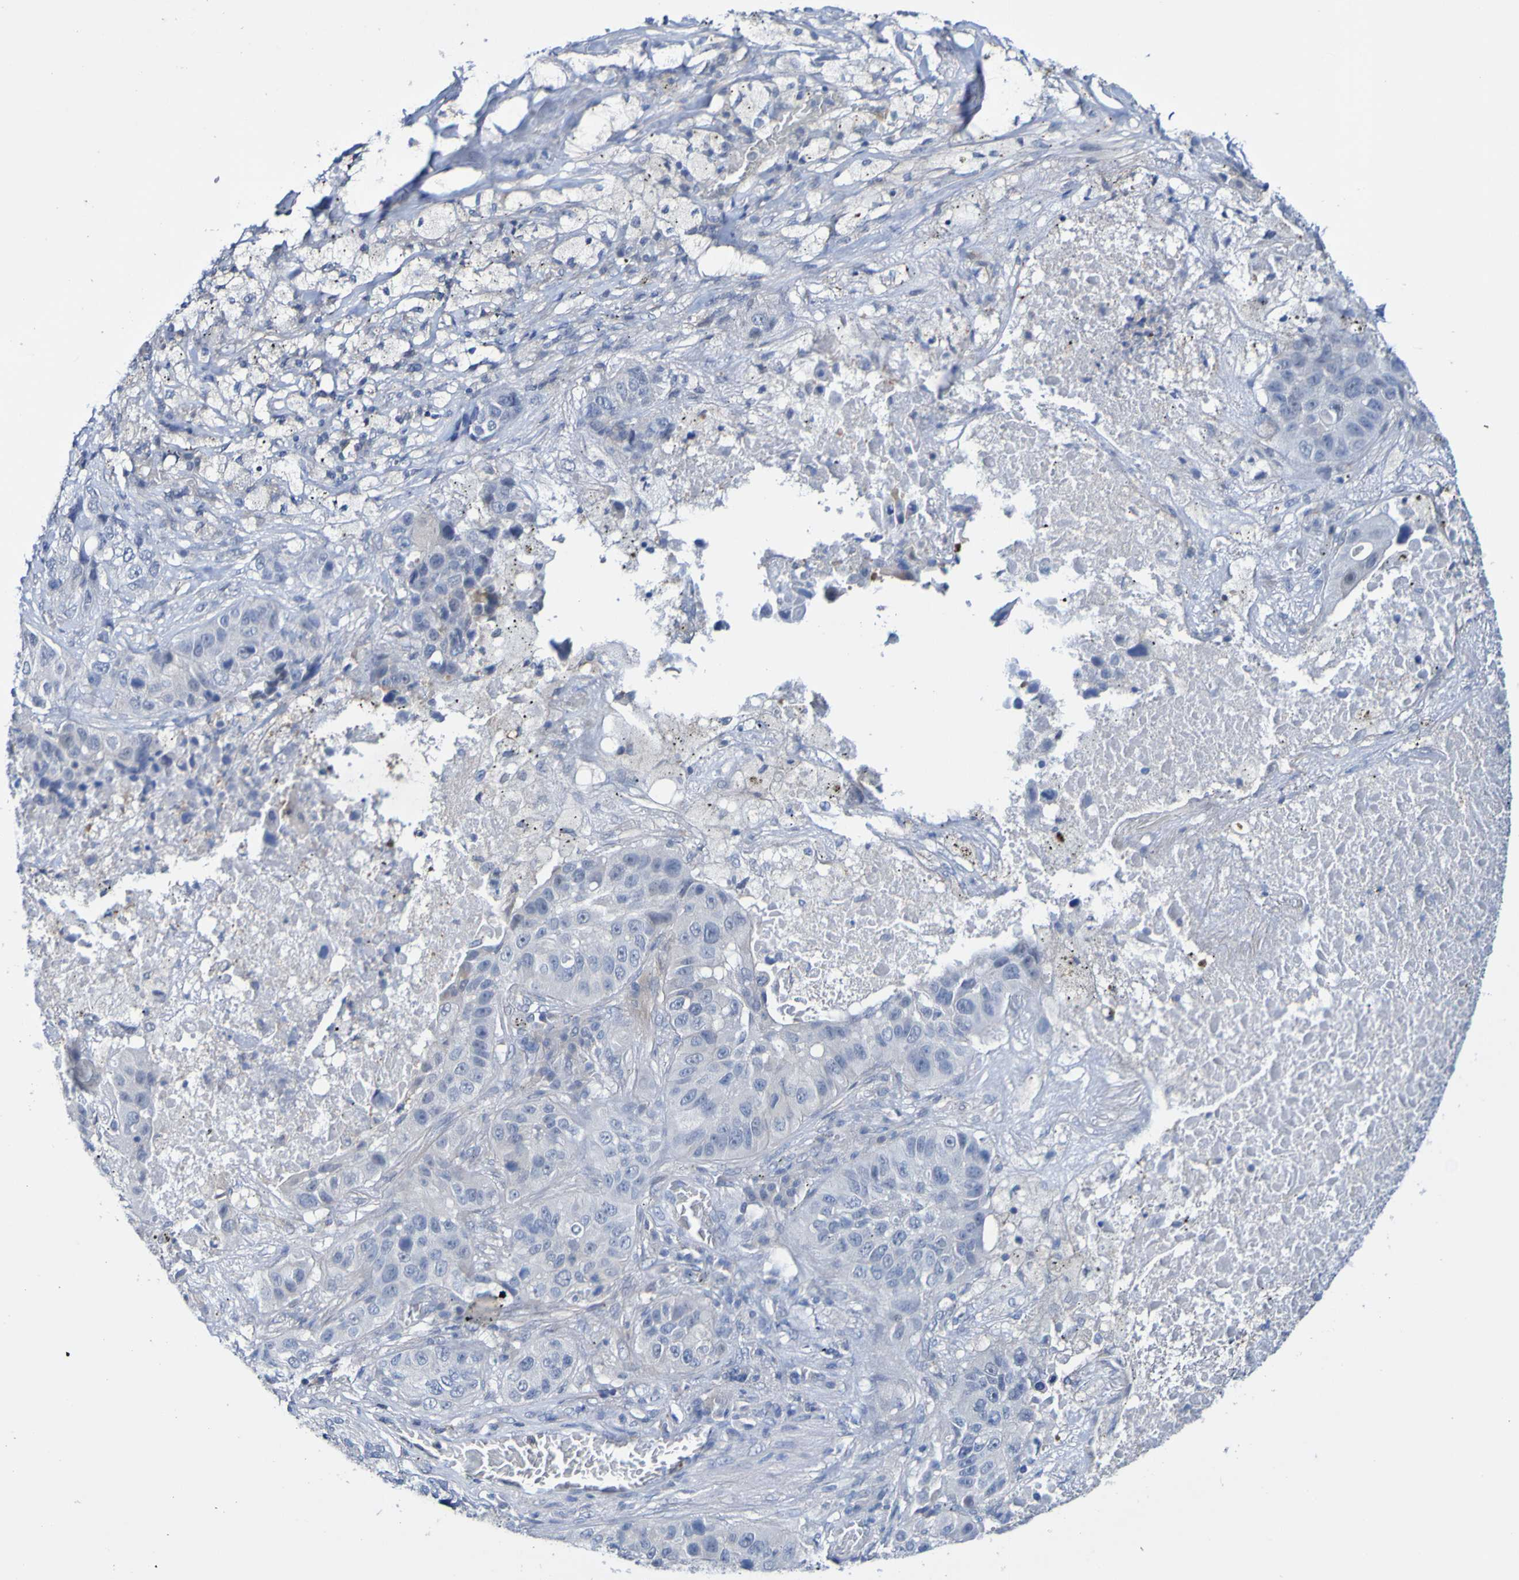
{"staining": {"intensity": "negative", "quantity": "none", "location": "none"}, "tissue": "lung cancer", "cell_type": "Tumor cells", "image_type": "cancer", "snomed": [{"axis": "morphology", "description": "Squamous cell carcinoma, NOS"}, {"axis": "topography", "description": "Lung"}], "caption": "Immunohistochemical staining of squamous cell carcinoma (lung) exhibits no significant expression in tumor cells. Nuclei are stained in blue.", "gene": "ACMSD", "patient": {"sex": "male", "age": 57}}